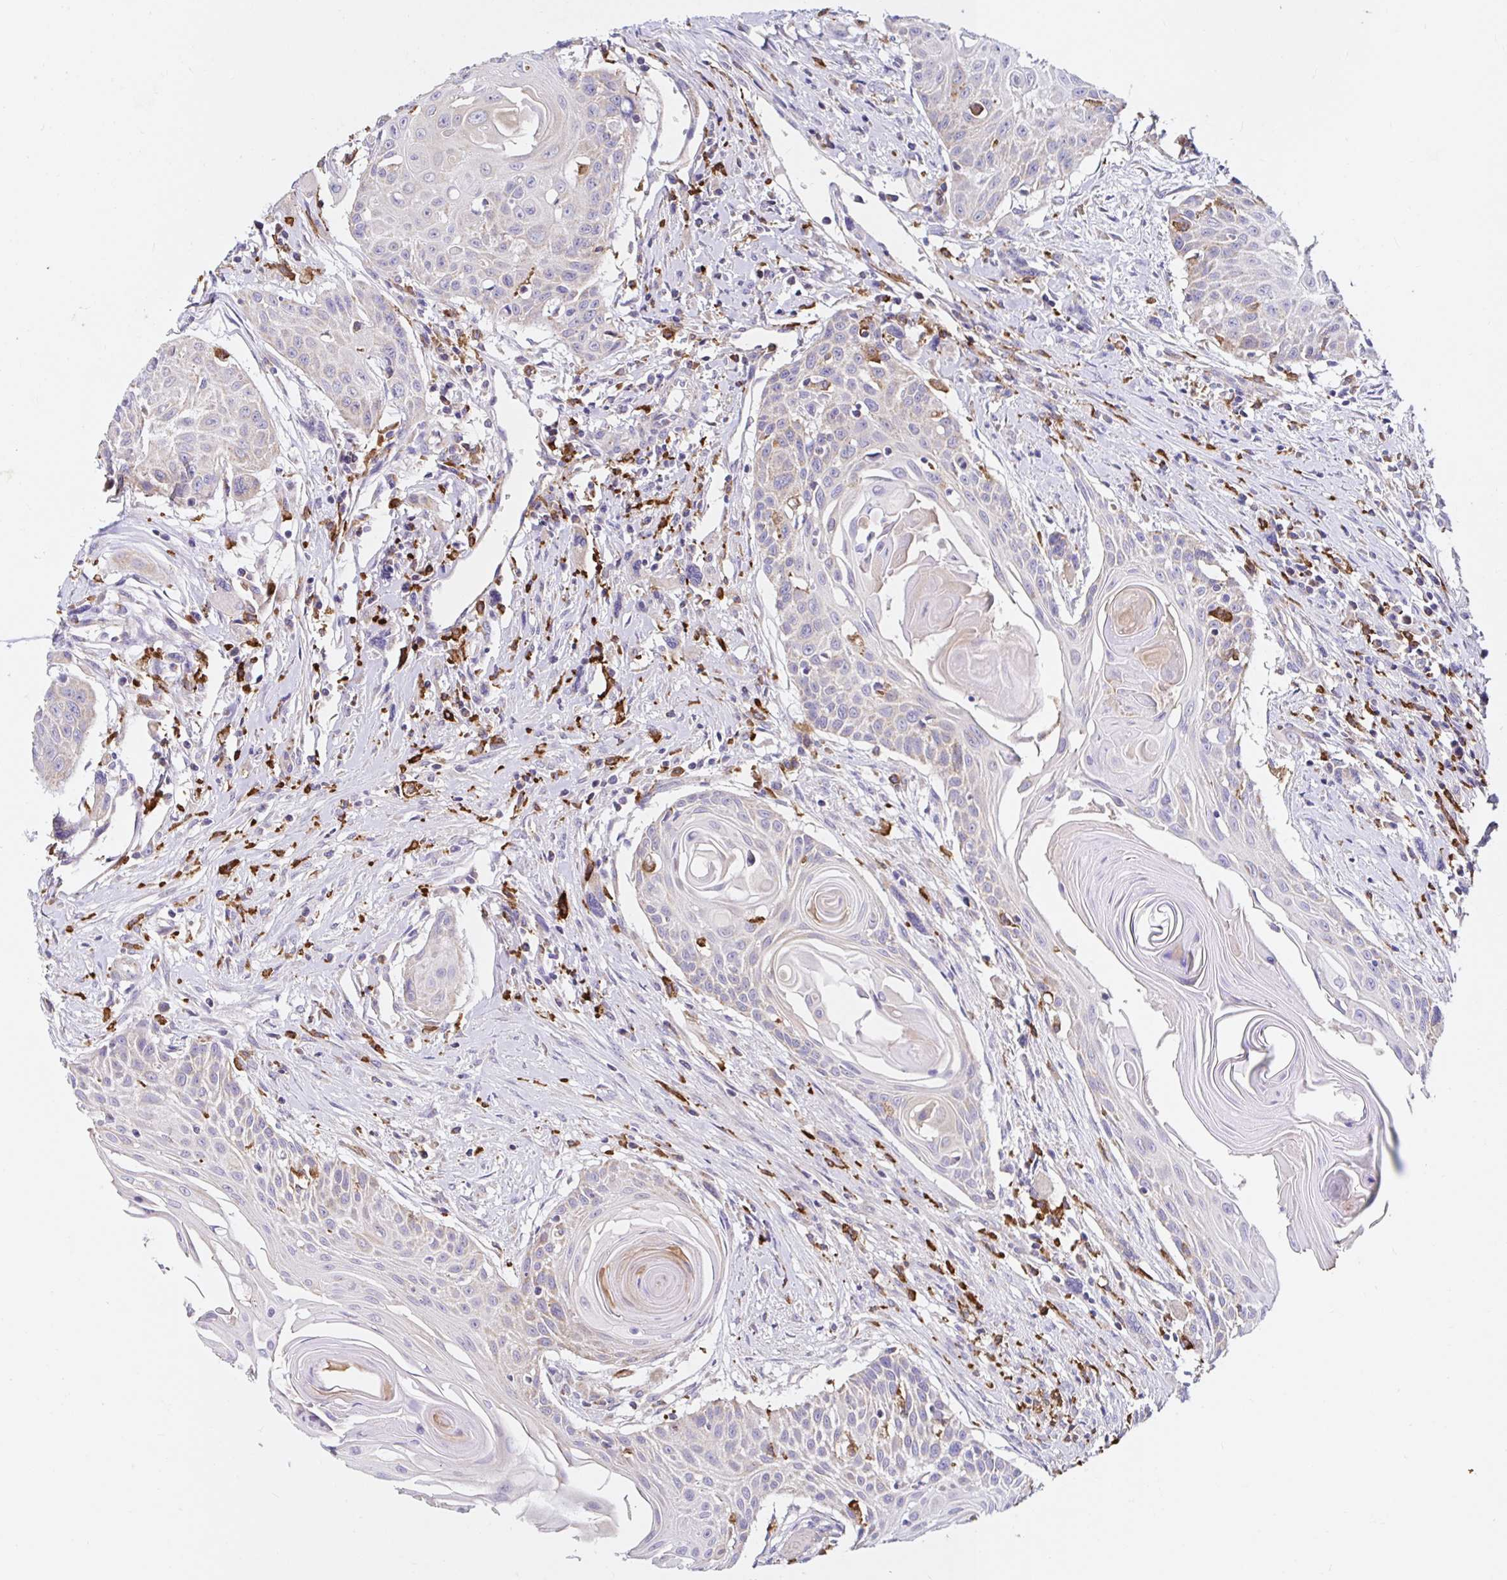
{"staining": {"intensity": "weak", "quantity": "25%-75%", "location": "cytoplasmic/membranous"}, "tissue": "head and neck cancer", "cell_type": "Tumor cells", "image_type": "cancer", "snomed": [{"axis": "morphology", "description": "Squamous cell carcinoma, NOS"}, {"axis": "topography", "description": "Lymph node"}, {"axis": "topography", "description": "Salivary gland"}, {"axis": "topography", "description": "Head-Neck"}], "caption": "Head and neck cancer (squamous cell carcinoma) stained with immunohistochemistry (IHC) displays weak cytoplasmic/membranous expression in approximately 25%-75% of tumor cells.", "gene": "MSR1", "patient": {"sex": "female", "age": 74}}